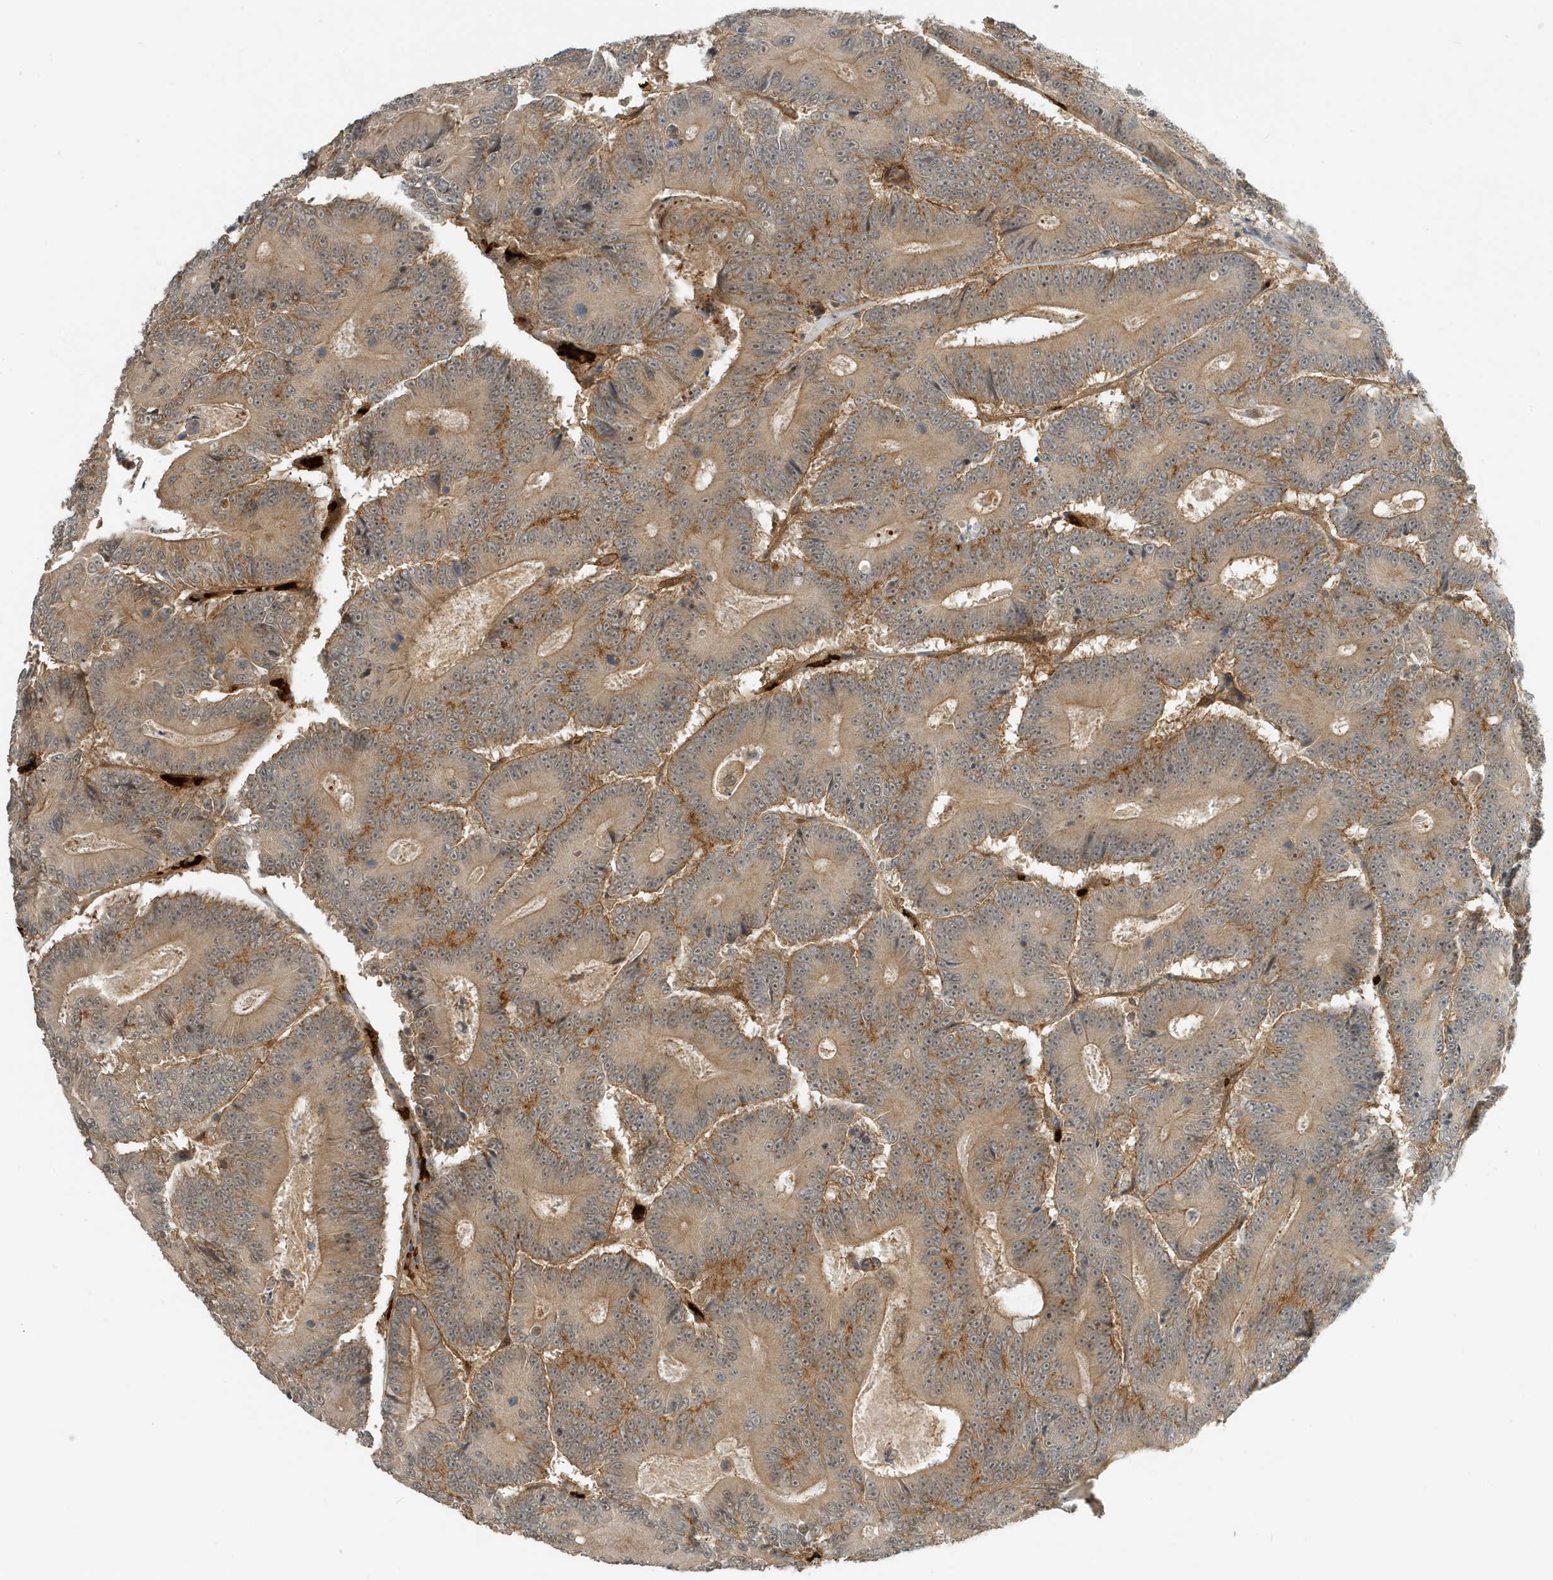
{"staining": {"intensity": "weak", "quantity": "<25%", "location": "nuclear"}, "tissue": "colorectal cancer", "cell_type": "Tumor cells", "image_type": "cancer", "snomed": [{"axis": "morphology", "description": "Adenocarcinoma, NOS"}, {"axis": "topography", "description": "Colon"}], "caption": "Immunohistochemical staining of adenocarcinoma (colorectal) displays no significant expression in tumor cells.", "gene": "FYCO1", "patient": {"sex": "male", "age": 83}}